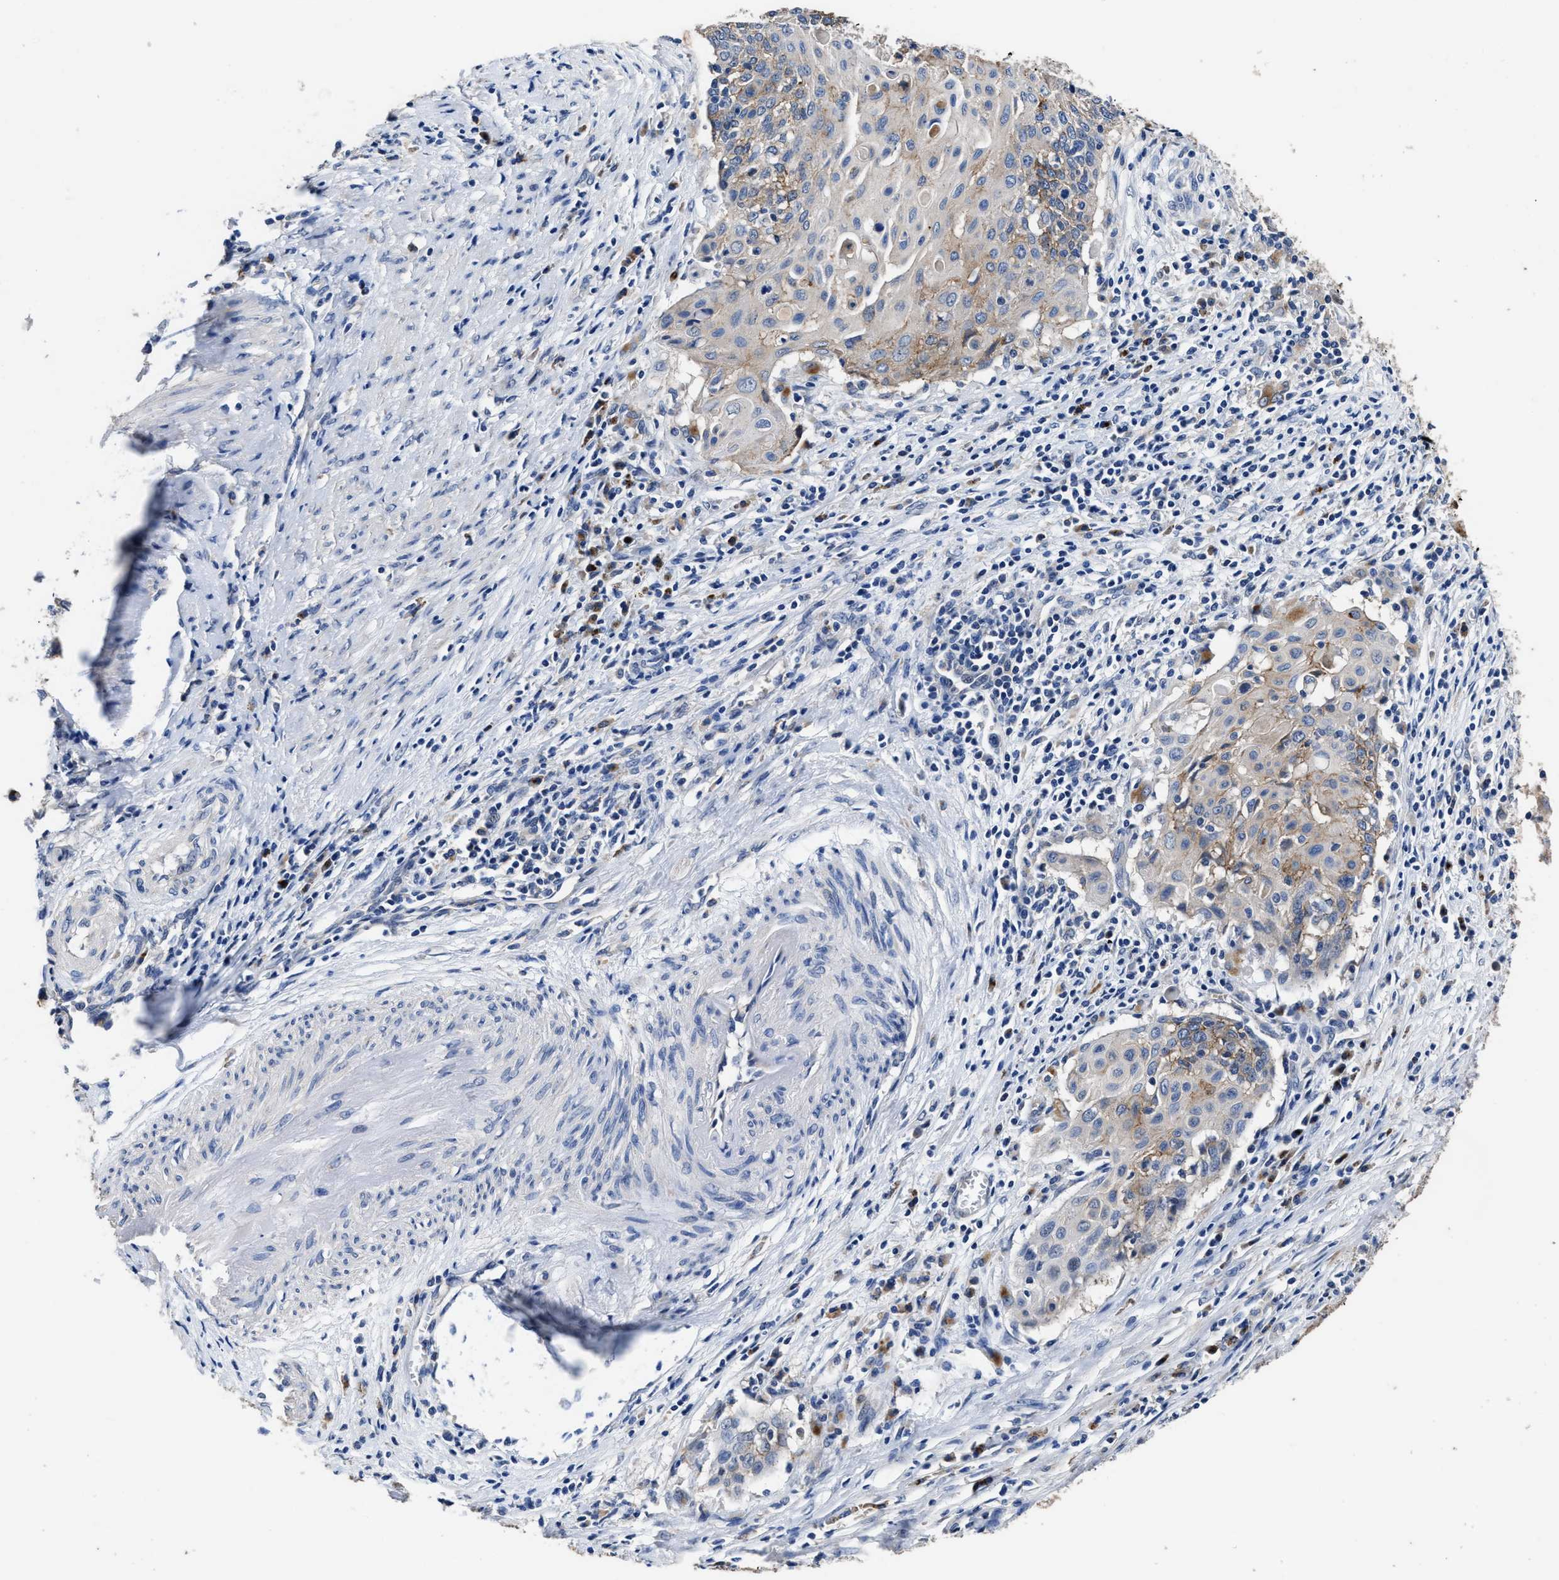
{"staining": {"intensity": "moderate", "quantity": ">75%", "location": "cytoplasmic/membranous"}, "tissue": "cervical cancer", "cell_type": "Tumor cells", "image_type": "cancer", "snomed": [{"axis": "morphology", "description": "Squamous cell carcinoma, NOS"}, {"axis": "topography", "description": "Cervix"}], "caption": "A medium amount of moderate cytoplasmic/membranous expression is present in about >75% of tumor cells in cervical cancer tissue. The staining is performed using DAB (3,3'-diaminobenzidine) brown chromogen to label protein expression. The nuclei are counter-stained blue using hematoxylin.", "gene": "UBR4", "patient": {"sex": "female", "age": 39}}